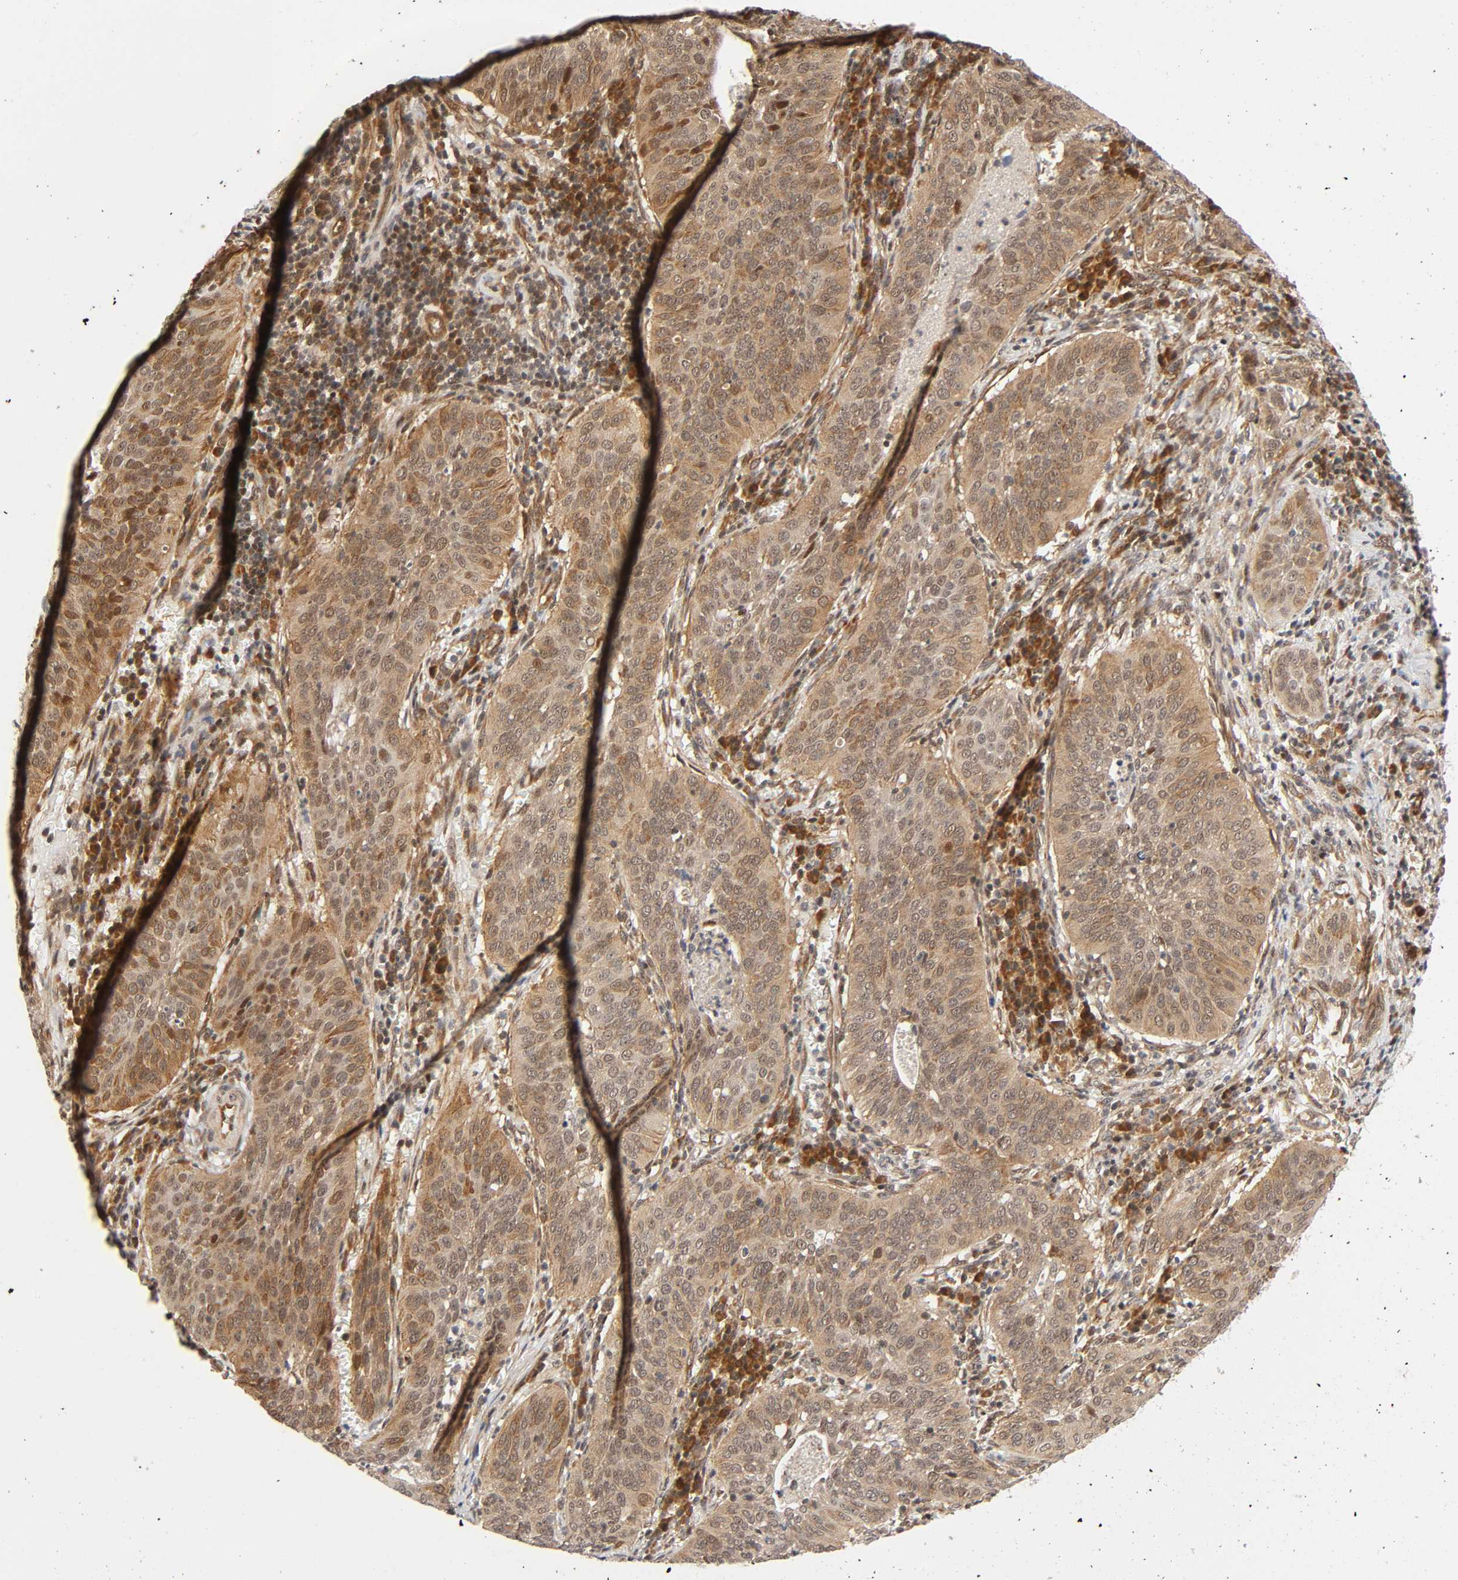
{"staining": {"intensity": "moderate", "quantity": ">75%", "location": "cytoplasmic/membranous,nuclear"}, "tissue": "cervical cancer", "cell_type": "Tumor cells", "image_type": "cancer", "snomed": [{"axis": "morphology", "description": "Squamous cell carcinoma, NOS"}, {"axis": "topography", "description": "Cervix"}], "caption": "Moderate cytoplasmic/membranous and nuclear staining is seen in about >75% of tumor cells in cervical squamous cell carcinoma. (DAB = brown stain, brightfield microscopy at high magnification).", "gene": "IQCJ-SCHIP1", "patient": {"sex": "female", "age": 39}}